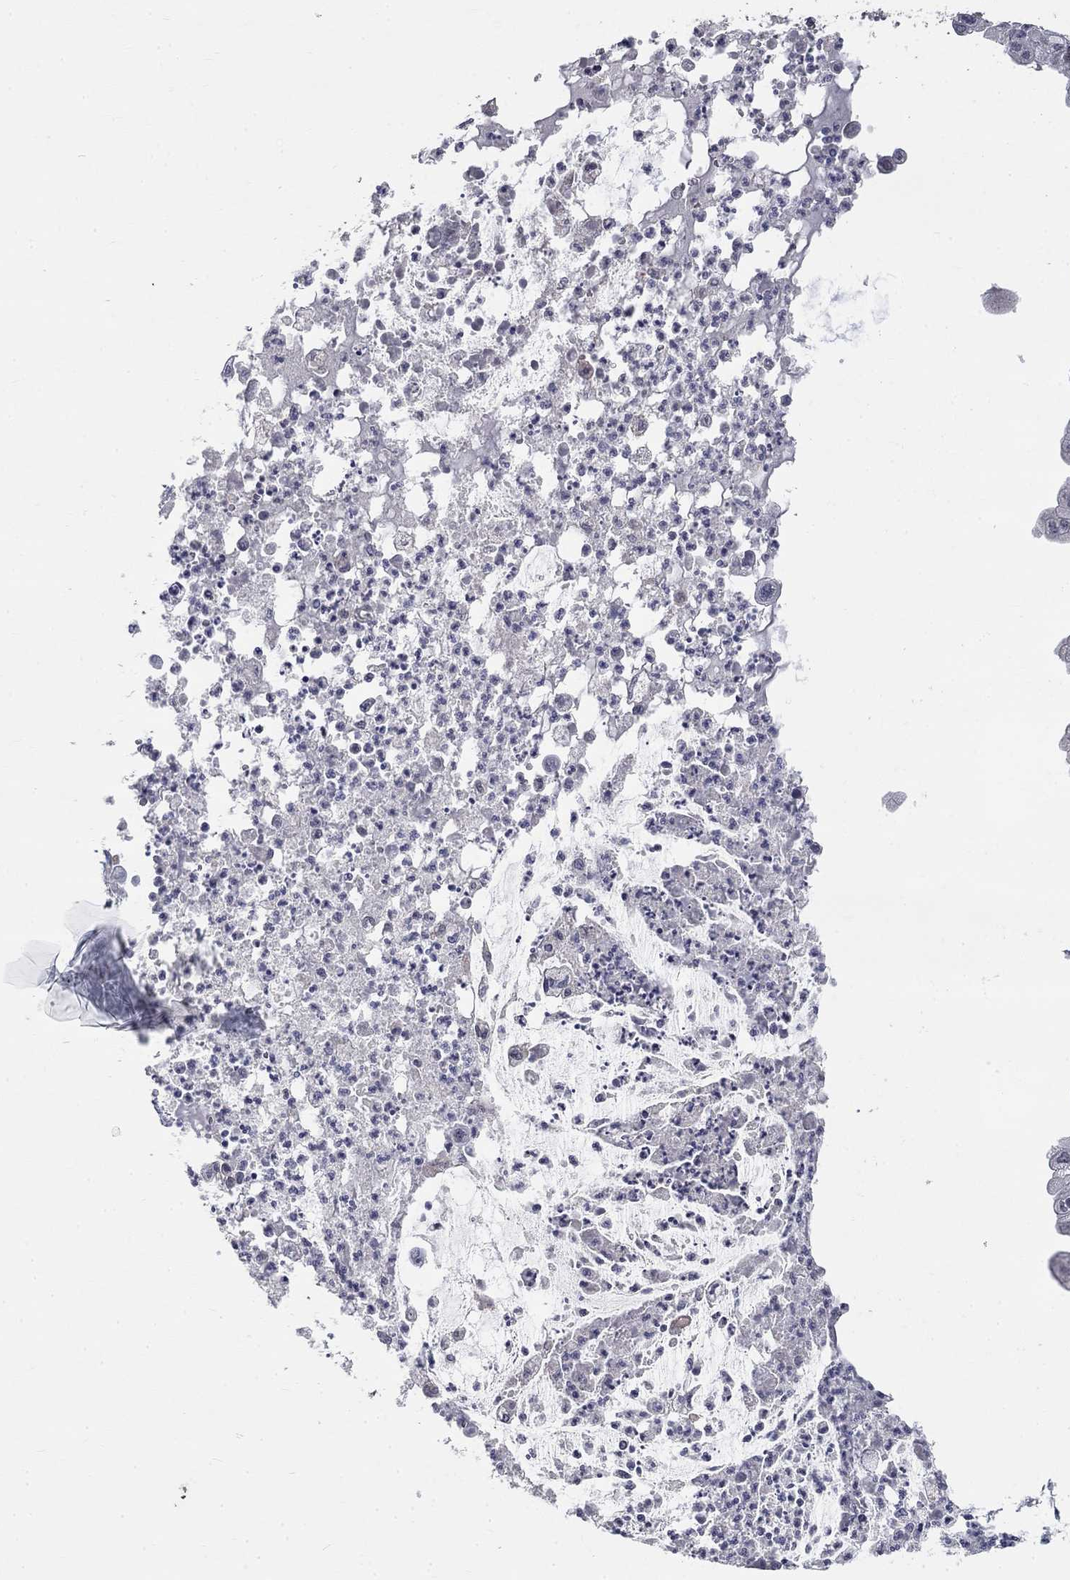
{"staining": {"intensity": "negative", "quantity": "none", "location": "none"}, "tissue": "pancreatic cancer", "cell_type": "Tumor cells", "image_type": "cancer", "snomed": [{"axis": "morphology", "description": "Normal tissue, NOS"}, {"axis": "morphology", "description": "Adenocarcinoma, NOS"}, {"axis": "topography", "description": "Pancreas"}], "caption": "Pancreatic cancer was stained to show a protein in brown. There is no significant positivity in tumor cells.", "gene": "SPATA33", "patient": {"sex": "female", "age": 58}}